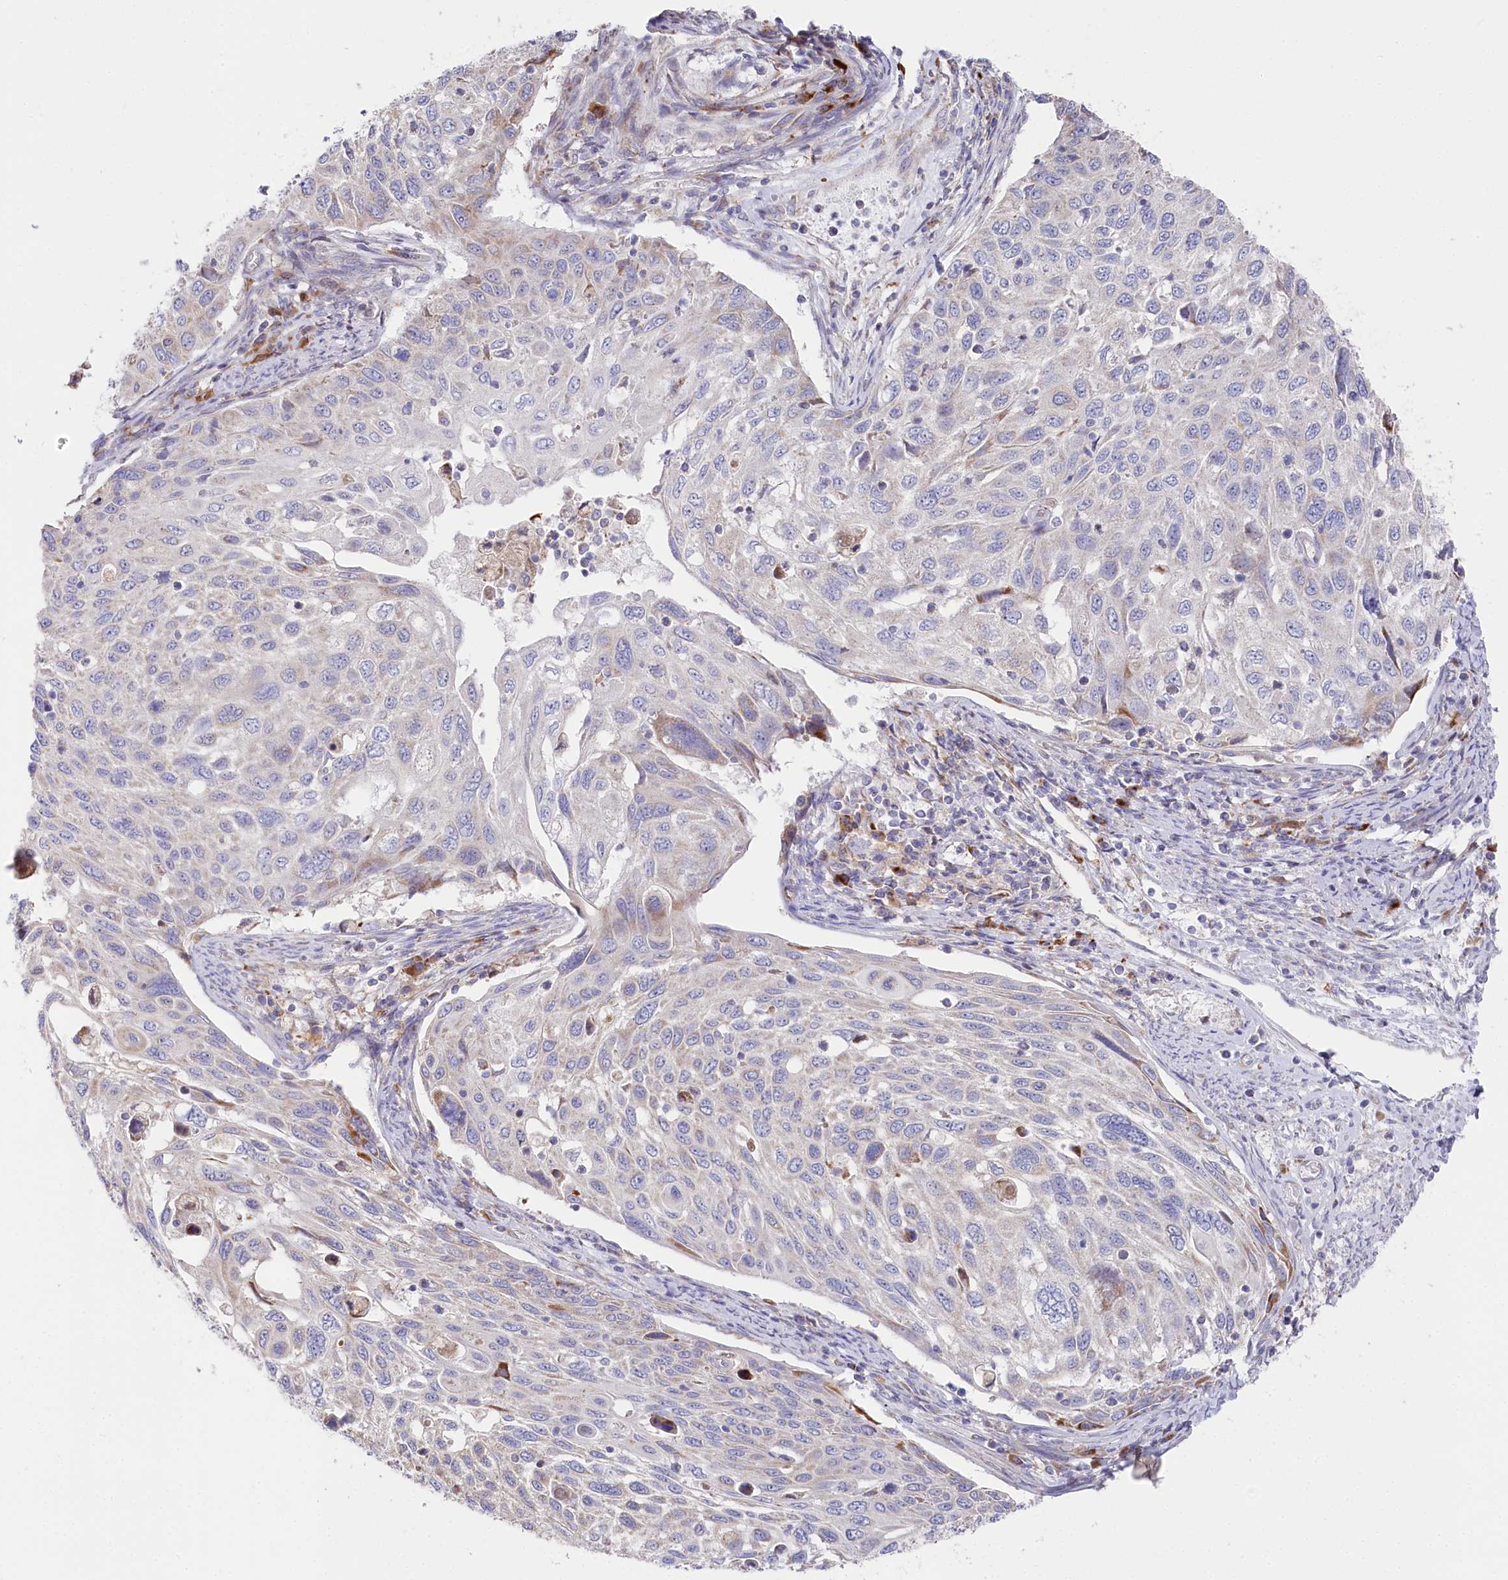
{"staining": {"intensity": "negative", "quantity": "none", "location": "none"}, "tissue": "cervical cancer", "cell_type": "Tumor cells", "image_type": "cancer", "snomed": [{"axis": "morphology", "description": "Squamous cell carcinoma, NOS"}, {"axis": "topography", "description": "Cervix"}], "caption": "Protein analysis of cervical squamous cell carcinoma demonstrates no significant expression in tumor cells.", "gene": "POGLUT1", "patient": {"sex": "female", "age": 70}}